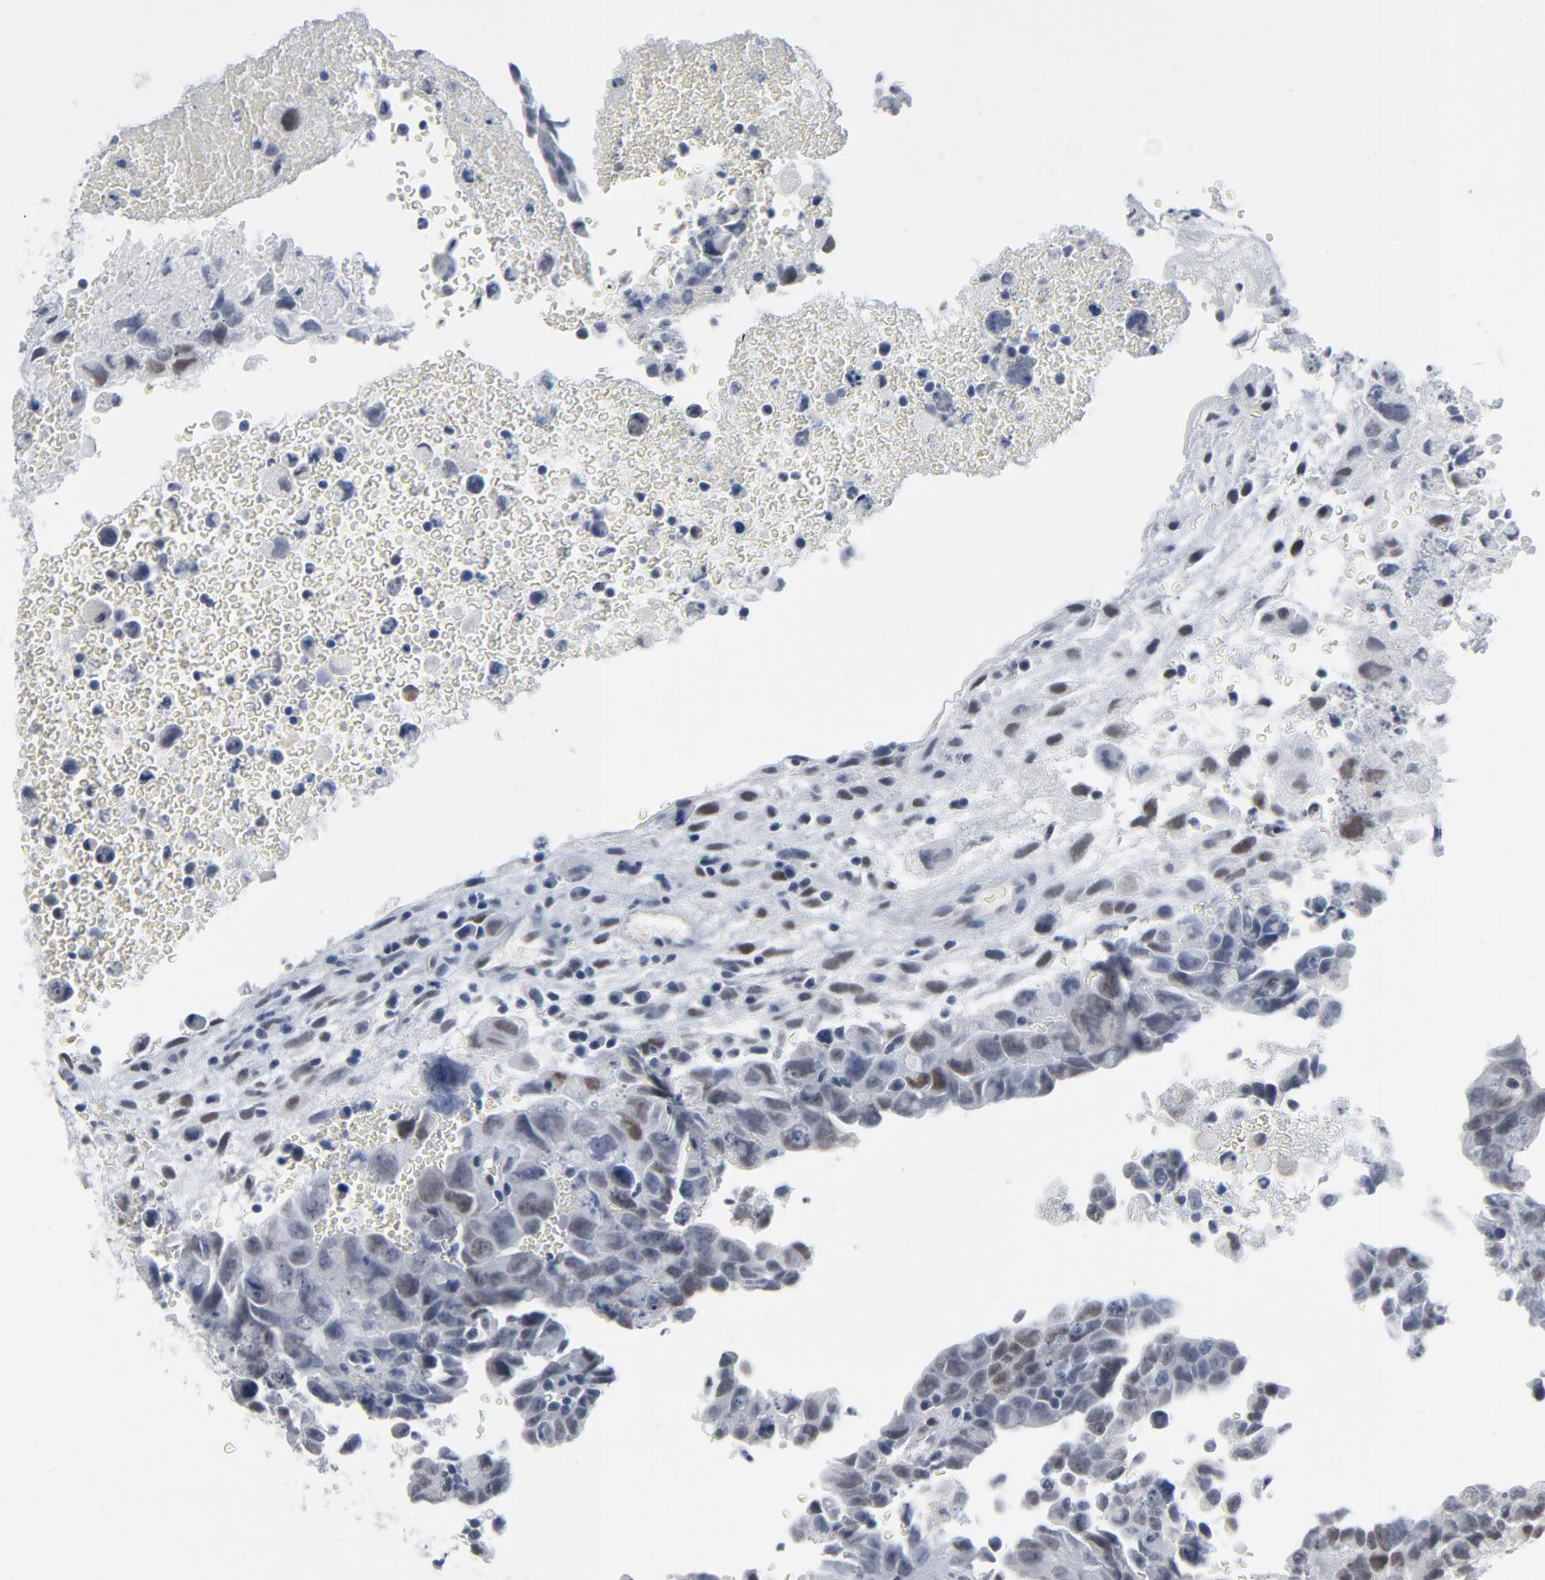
{"staining": {"intensity": "negative", "quantity": "none", "location": "none"}, "tissue": "testis cancer", "cell_type": "Tumor cells", "image_type": "cancer", "snomed": [{"axis": "morphology", "description": "Carcinoma, Embryonal, NOS"}, {"axis": "topography", "description": "Testis"}], "caption": "A high-resolution photomicrograph shows immunohistochemistry (IHC) staining of embryonal carcinoma (testis), which reveals no significant expression in tumor cells.", "gene": "ATF7", "patient": {"sex": "male", "age": 28}}